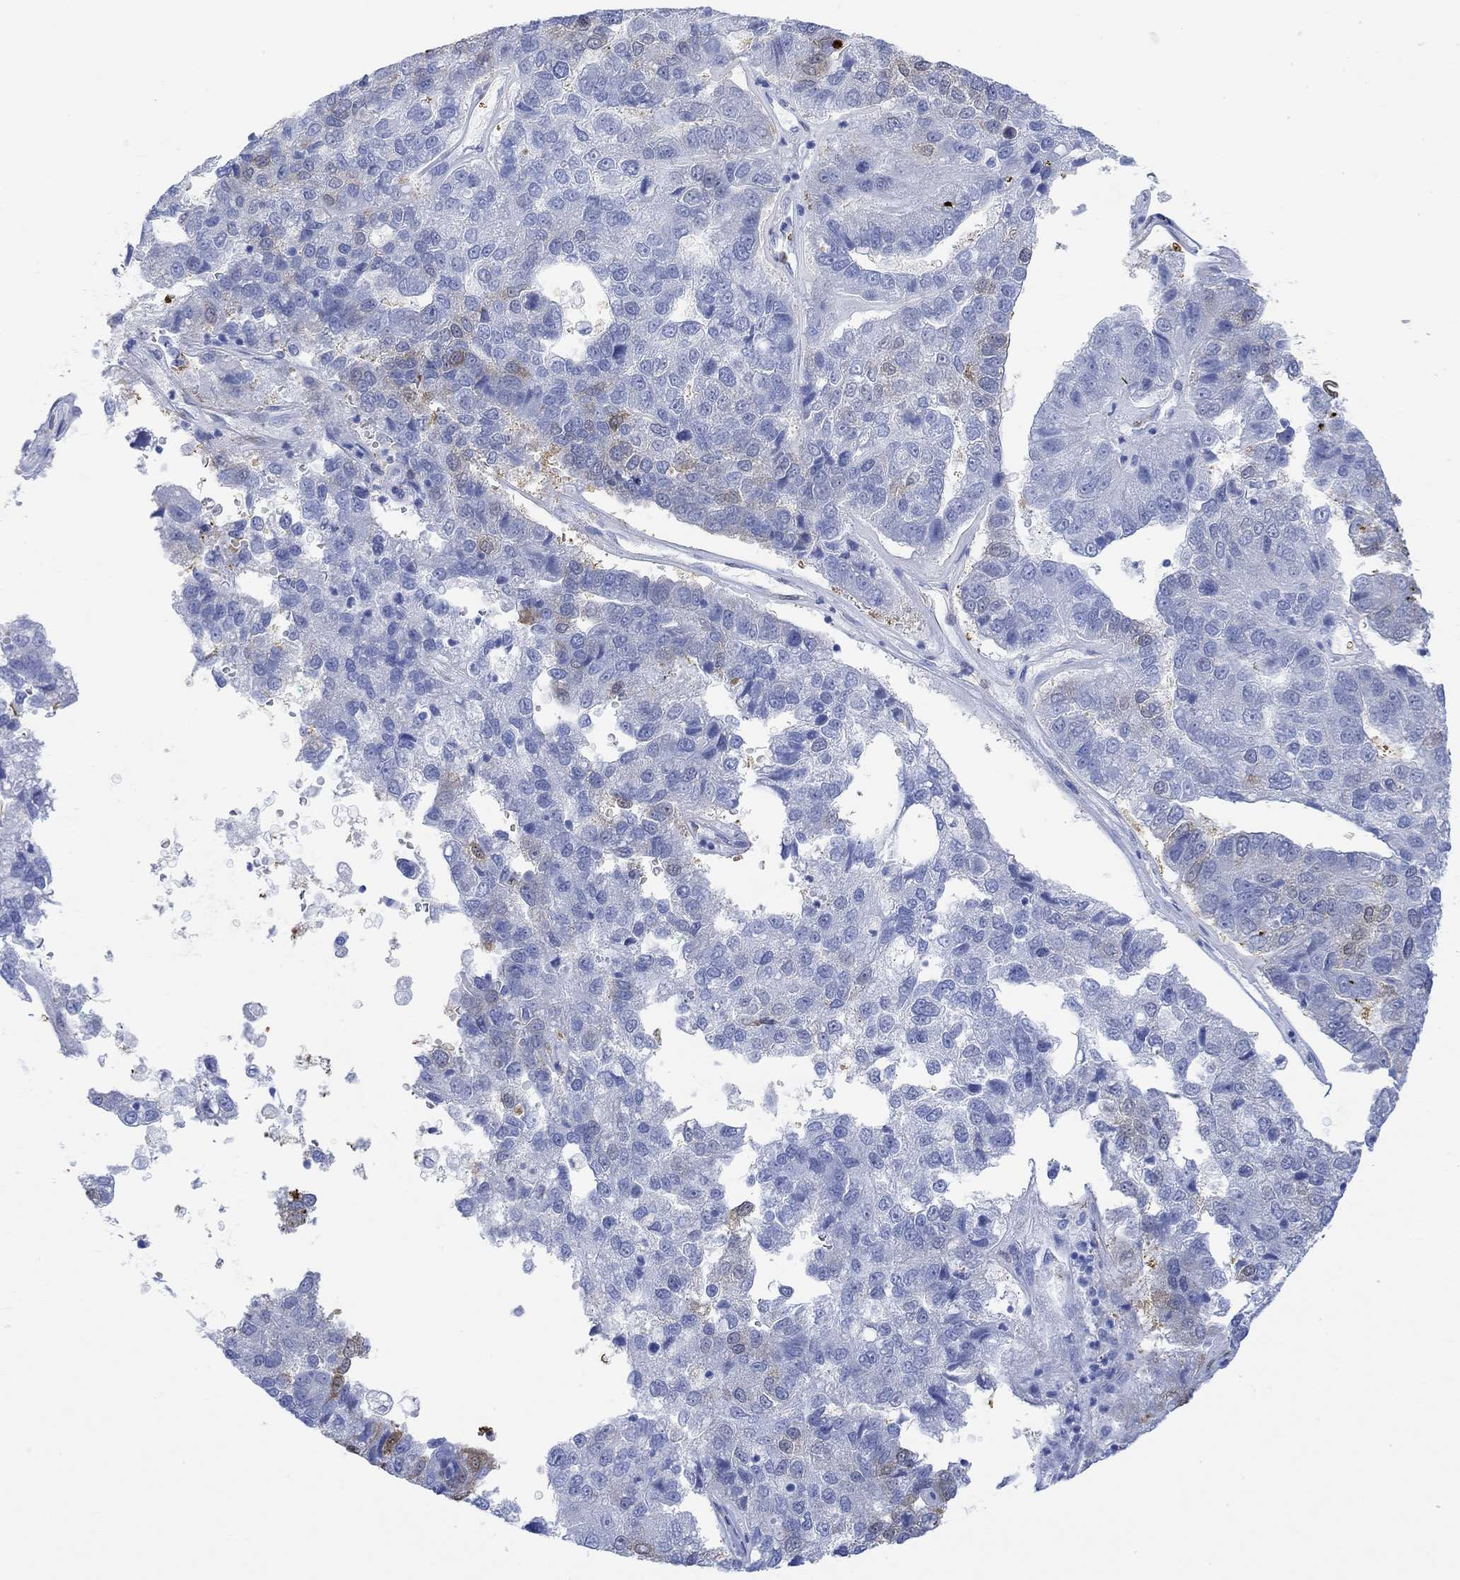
{"staining": {"intensity": "moderate", "quantity": "<25%", "location": "cytoplasmic/membranous,nuclear"}, "tissue": "pancreatic cancer", "cell_type": "Tumor cells", "image_type": "cancer", "snomed": [{"axis": "morphology", "description": "Adenocarcinoma, NOS"}, {"axis": "topography", "description": "Pancreas"}], "caption": "IHC micrograph of neoplastic tissue: human pancreatic adenocarcinoma stained using immunohistochemistry displays low levels of moderate protein expression localized specifically in the cytoplasmic/membranous and nuclear of tumor cells, appearing as a cytoplasmic/membranous and nuclear brown color.", "gene": "TPPP3", "patient": {"sex": "female", "age": 61}}